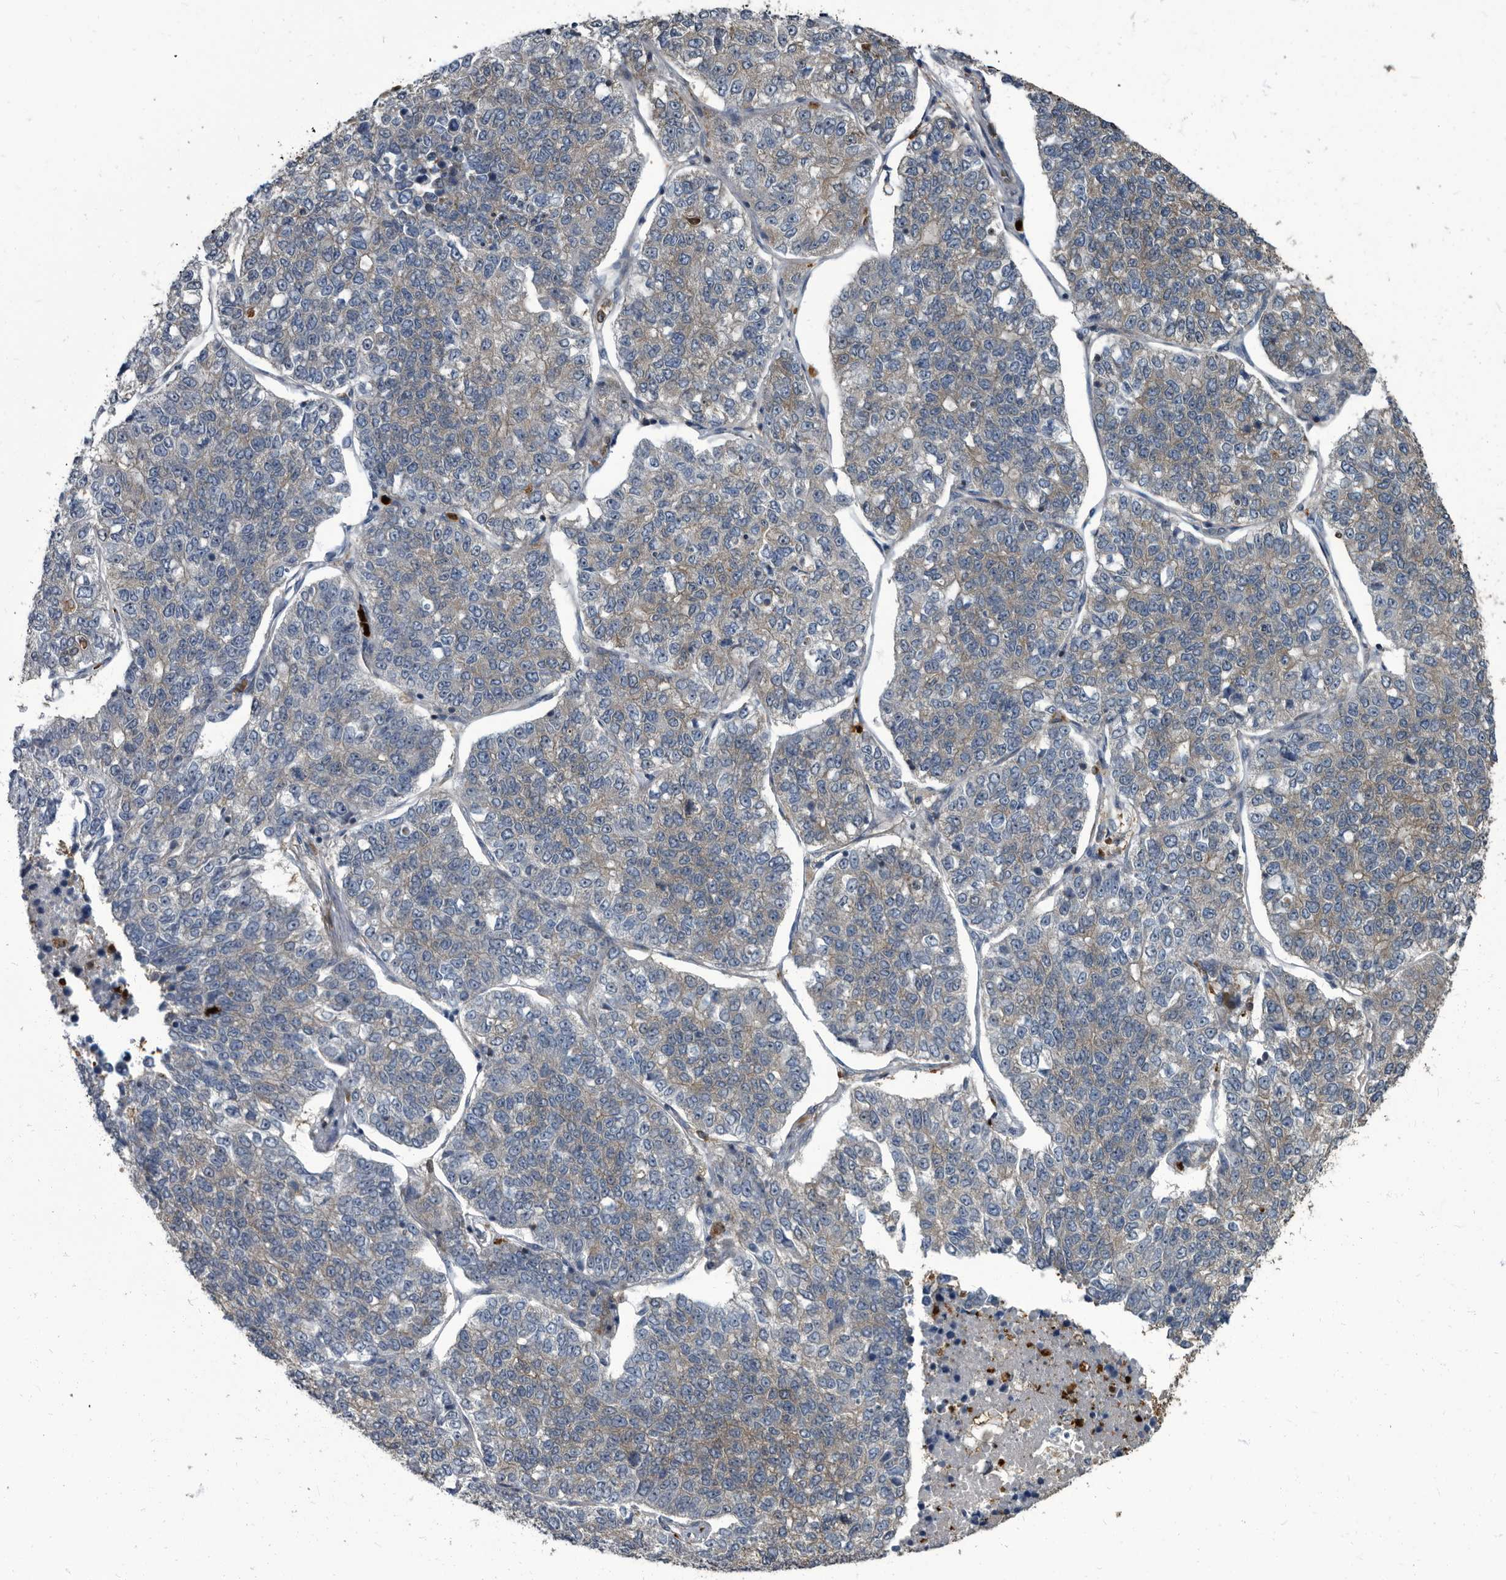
{"staining": {"intensity": "weak", "quantity": "<25%", "location": "cytoplasmic/membranous"}, "tissue": "lung cancer", "cell_type": "Tumor cells", "image_type": "cancer", "snomed": [{"axis": "morphology", "description": "Adenocarcinoma, NOS"}, {"axis": "topography", "description": "Lung"}], "caption": "Human adenocarcinoma (lung) stained for a protein using immunohistochemistry demonstrates no positivity in tumor cells.", "gene": "CDV3", "patient": {"sex": "male", "age": 49}}